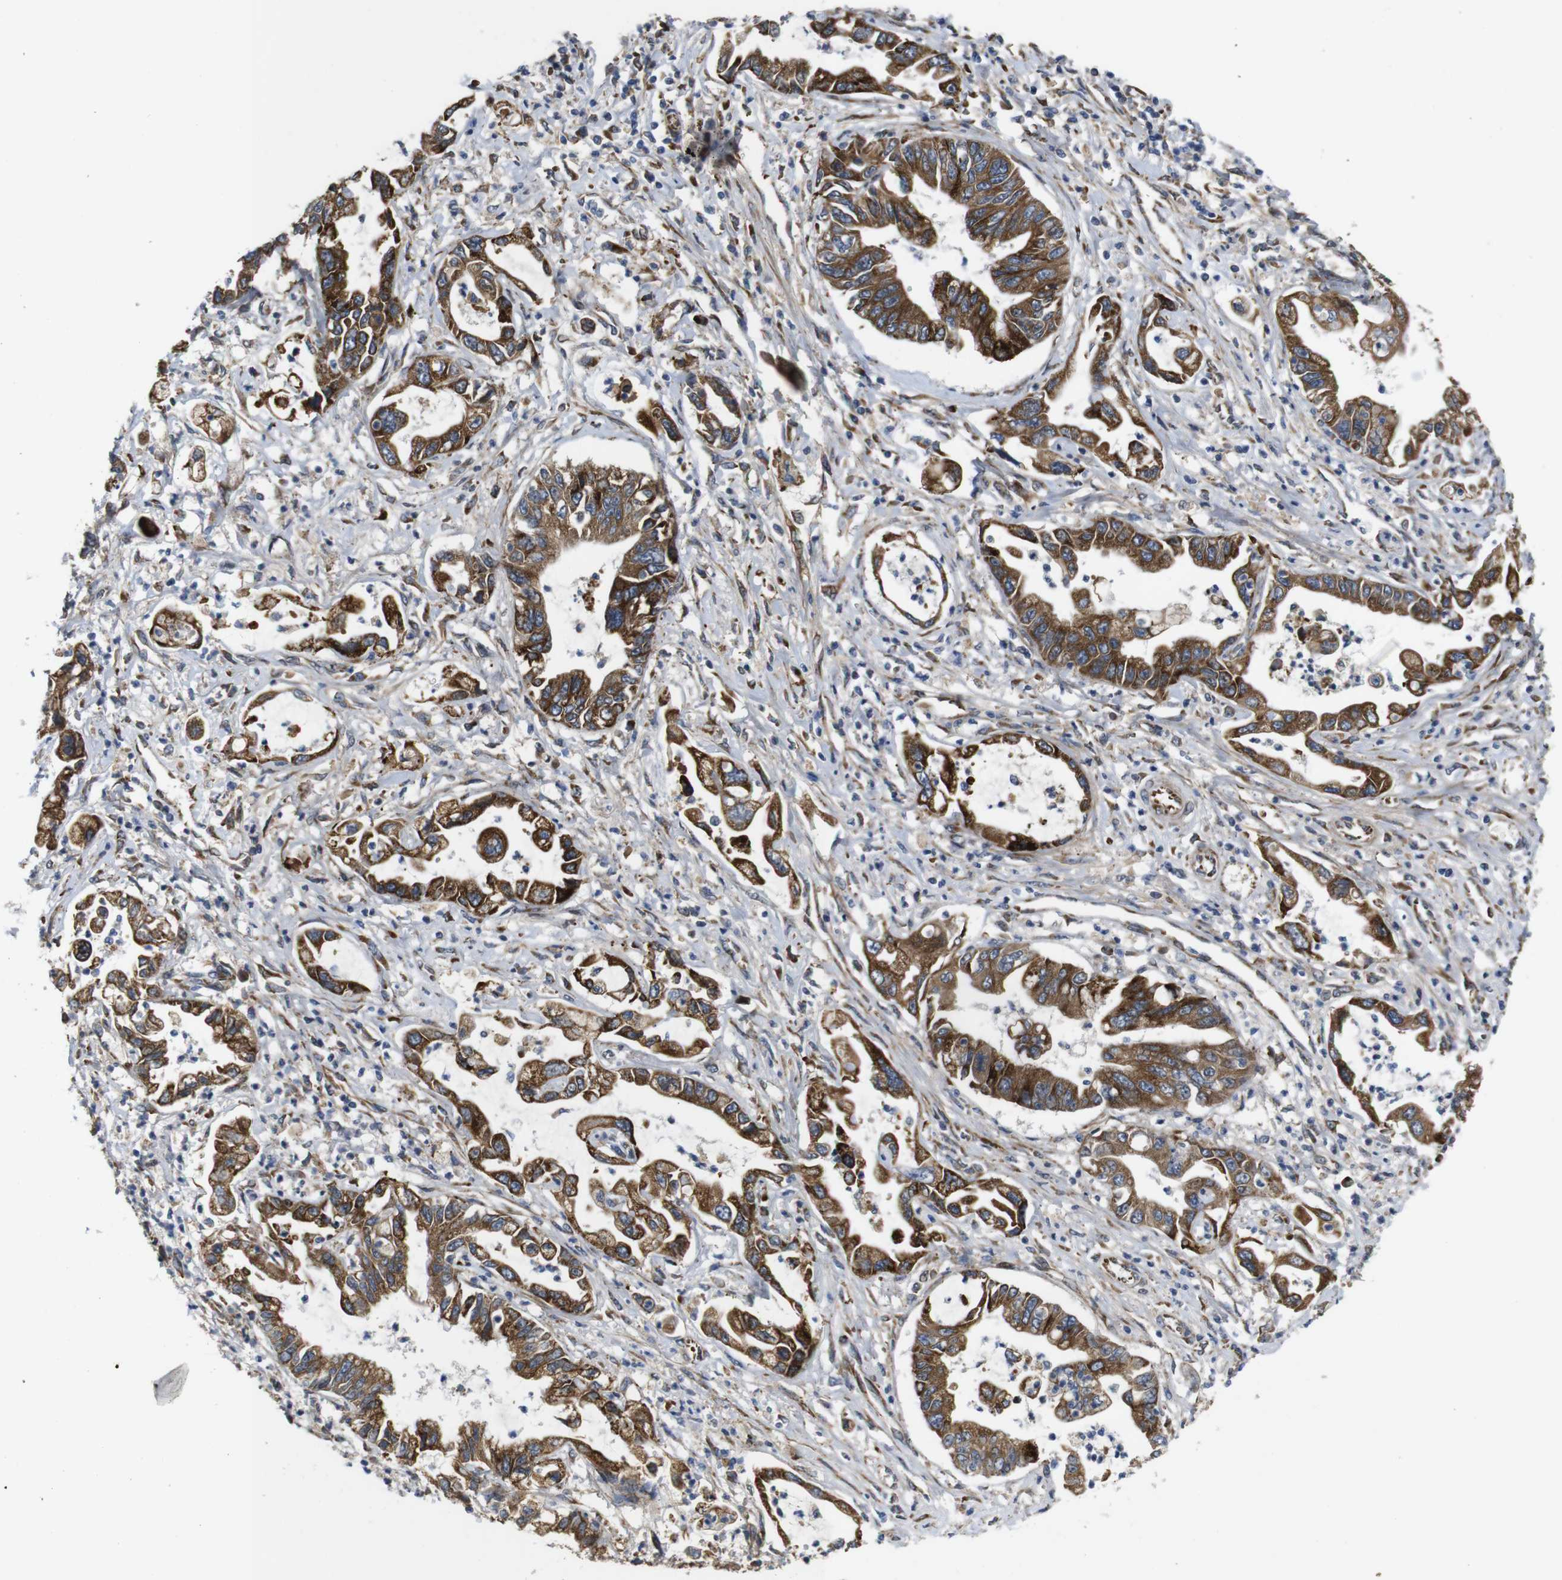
{"staining": {"intensity": "moderate", "quantity": ">75%", "location": "cytoplasmic/membranous"}, "tissue": "pancreatic cancer", "cell_type": "Tumor cells", "image_type": "cancer", "snomed": [{"axis": "morphology", "description": "Adenocarcinoma, NOS"}, {"axis": "topography", "description": "Pancreas"}], "caption": "This image exhibits immunohistochemistry staining of human adenocarcinoma (pancreatic), with medium moderate cytoplasmic/membranous expression in about >75% of tumor cells.", "gene": "UBE2G2", "patient": {"sex": "male", "age": 56}}